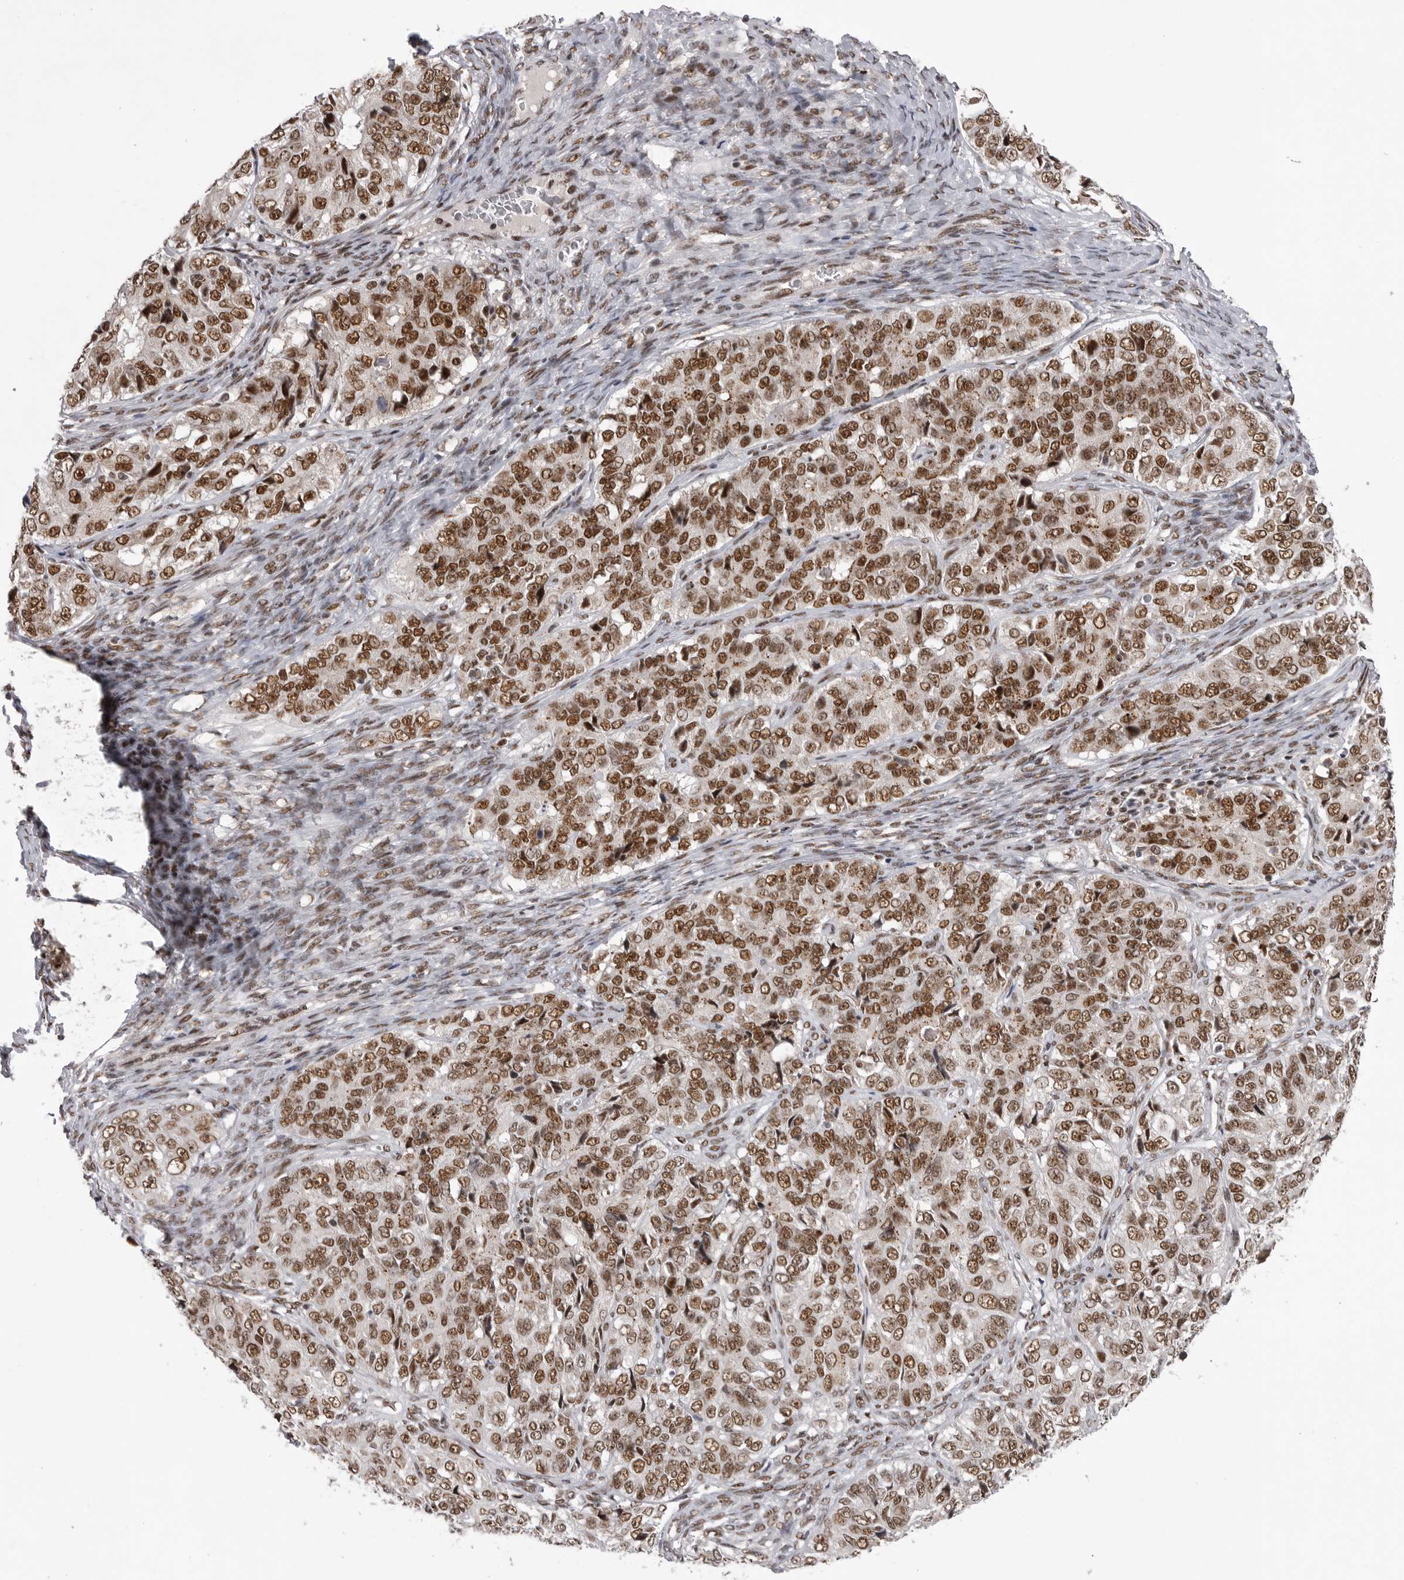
{"staining": {"intensity": "strong", "quantity": ">75%", "location": "nuclear"}, "tissue": "ovarian cancer", "cell_type": "Tumor cells", "image_type": "cancer", "snomed": [{"axis": "morphology", "description": "Carcinoma, endometroid"}, {"axis": "topography", "description": "Ovary"}], "caption": "Strong nuclear protein staining is appreciated in about >75% of tumor cells in endometroid carcinoma (ovarian).", "gene": "PPP1R8", "patient": {"sex": "female", "age": 51}}